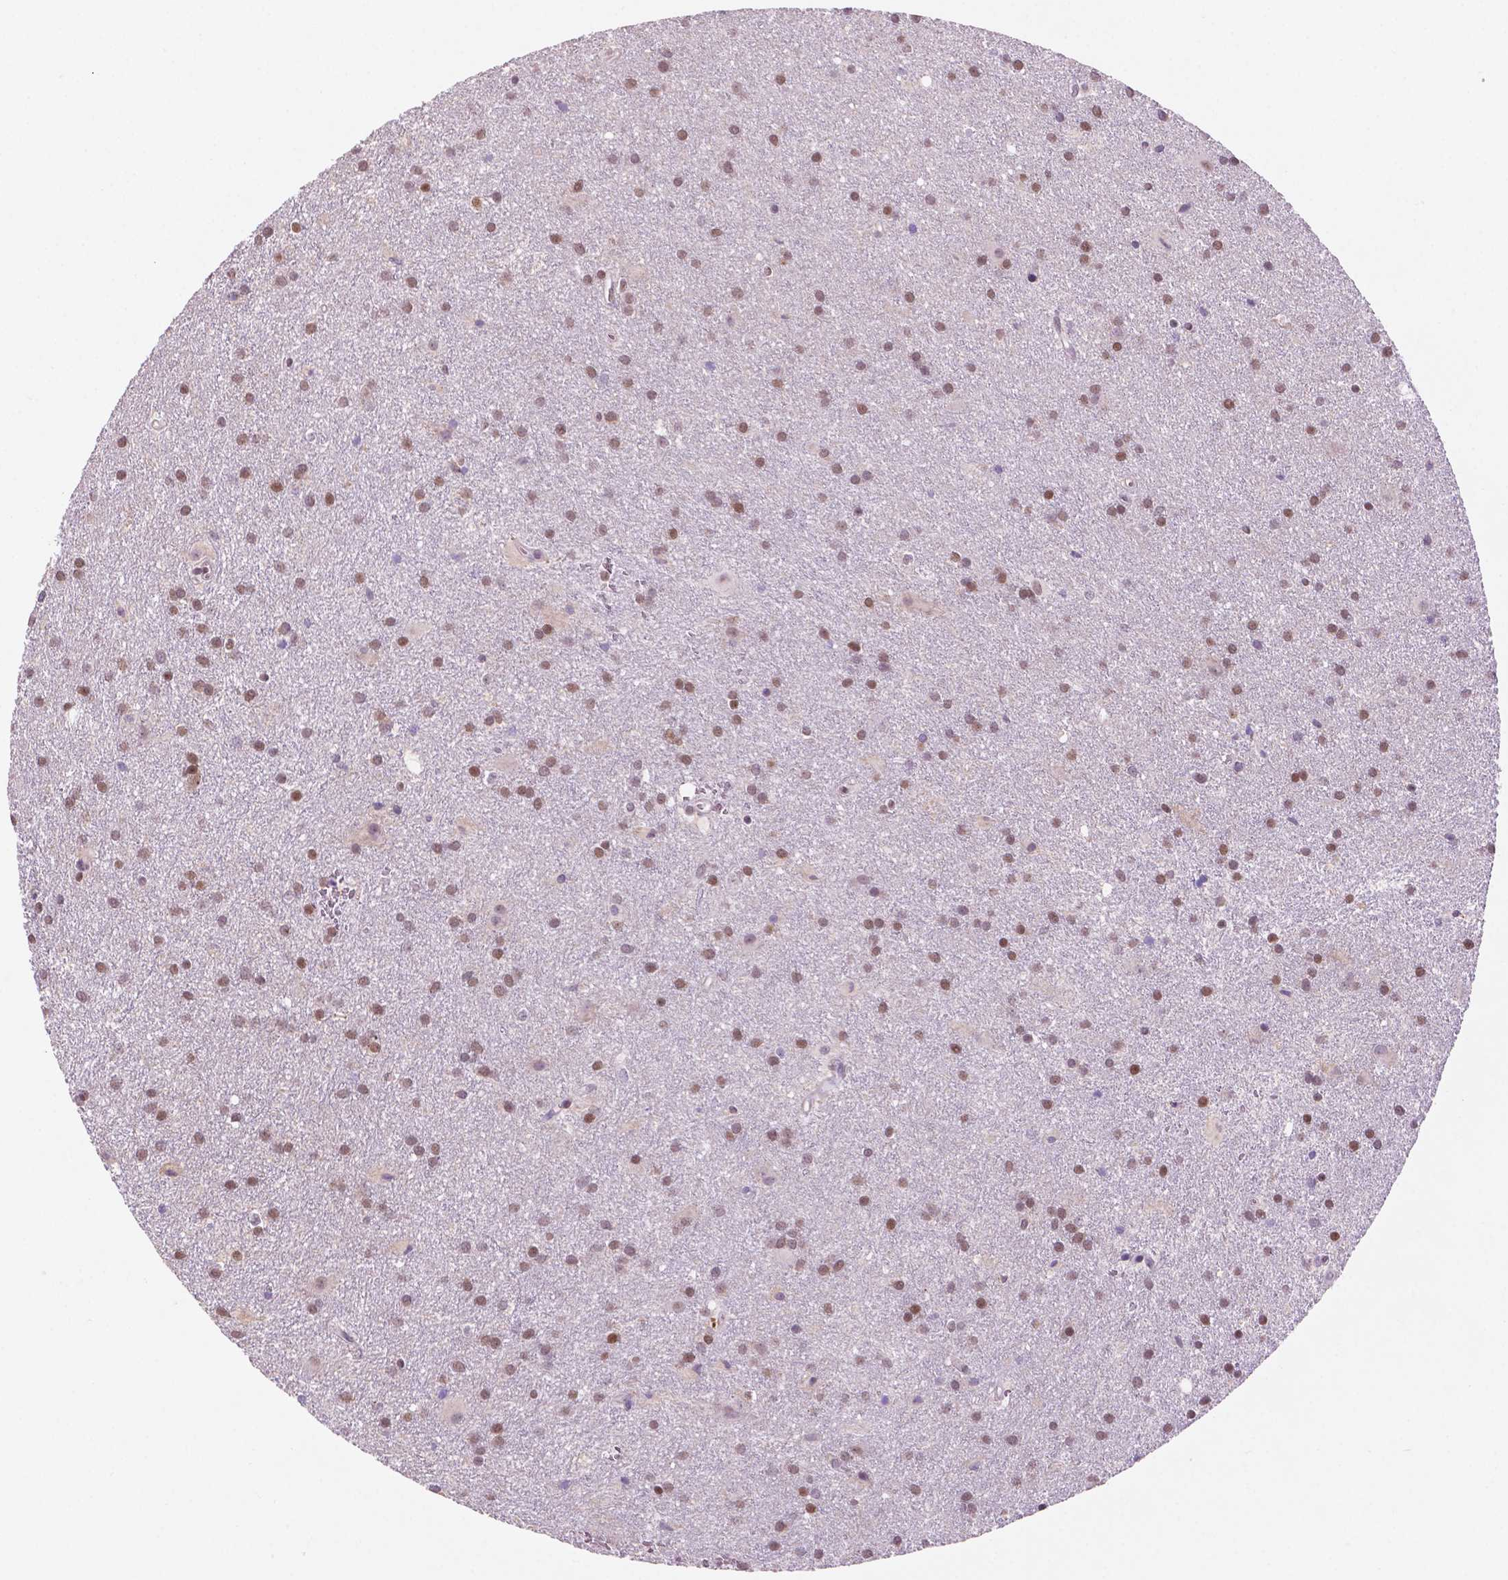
{"staining": {"intensity": "weak", "quantity": ">75%", "location": "cytoplasmic/membranous"}, "tissue": "glioma", "cell_type": "Tumor cells", "image_type": "cancer", "snomed": [{"axis": "morphology", "description": "Glioma, malignant, Low grade"}, {"axis": "topography", "description": "Brain"}], "caption": "Glioma stained for a protein (brown) shows weak cytoplasmic/membranous positive positivity in approximately >75% of tumor cells.", "gene": "FAM50B", "patient": {"sex": "male", "age": 58}}